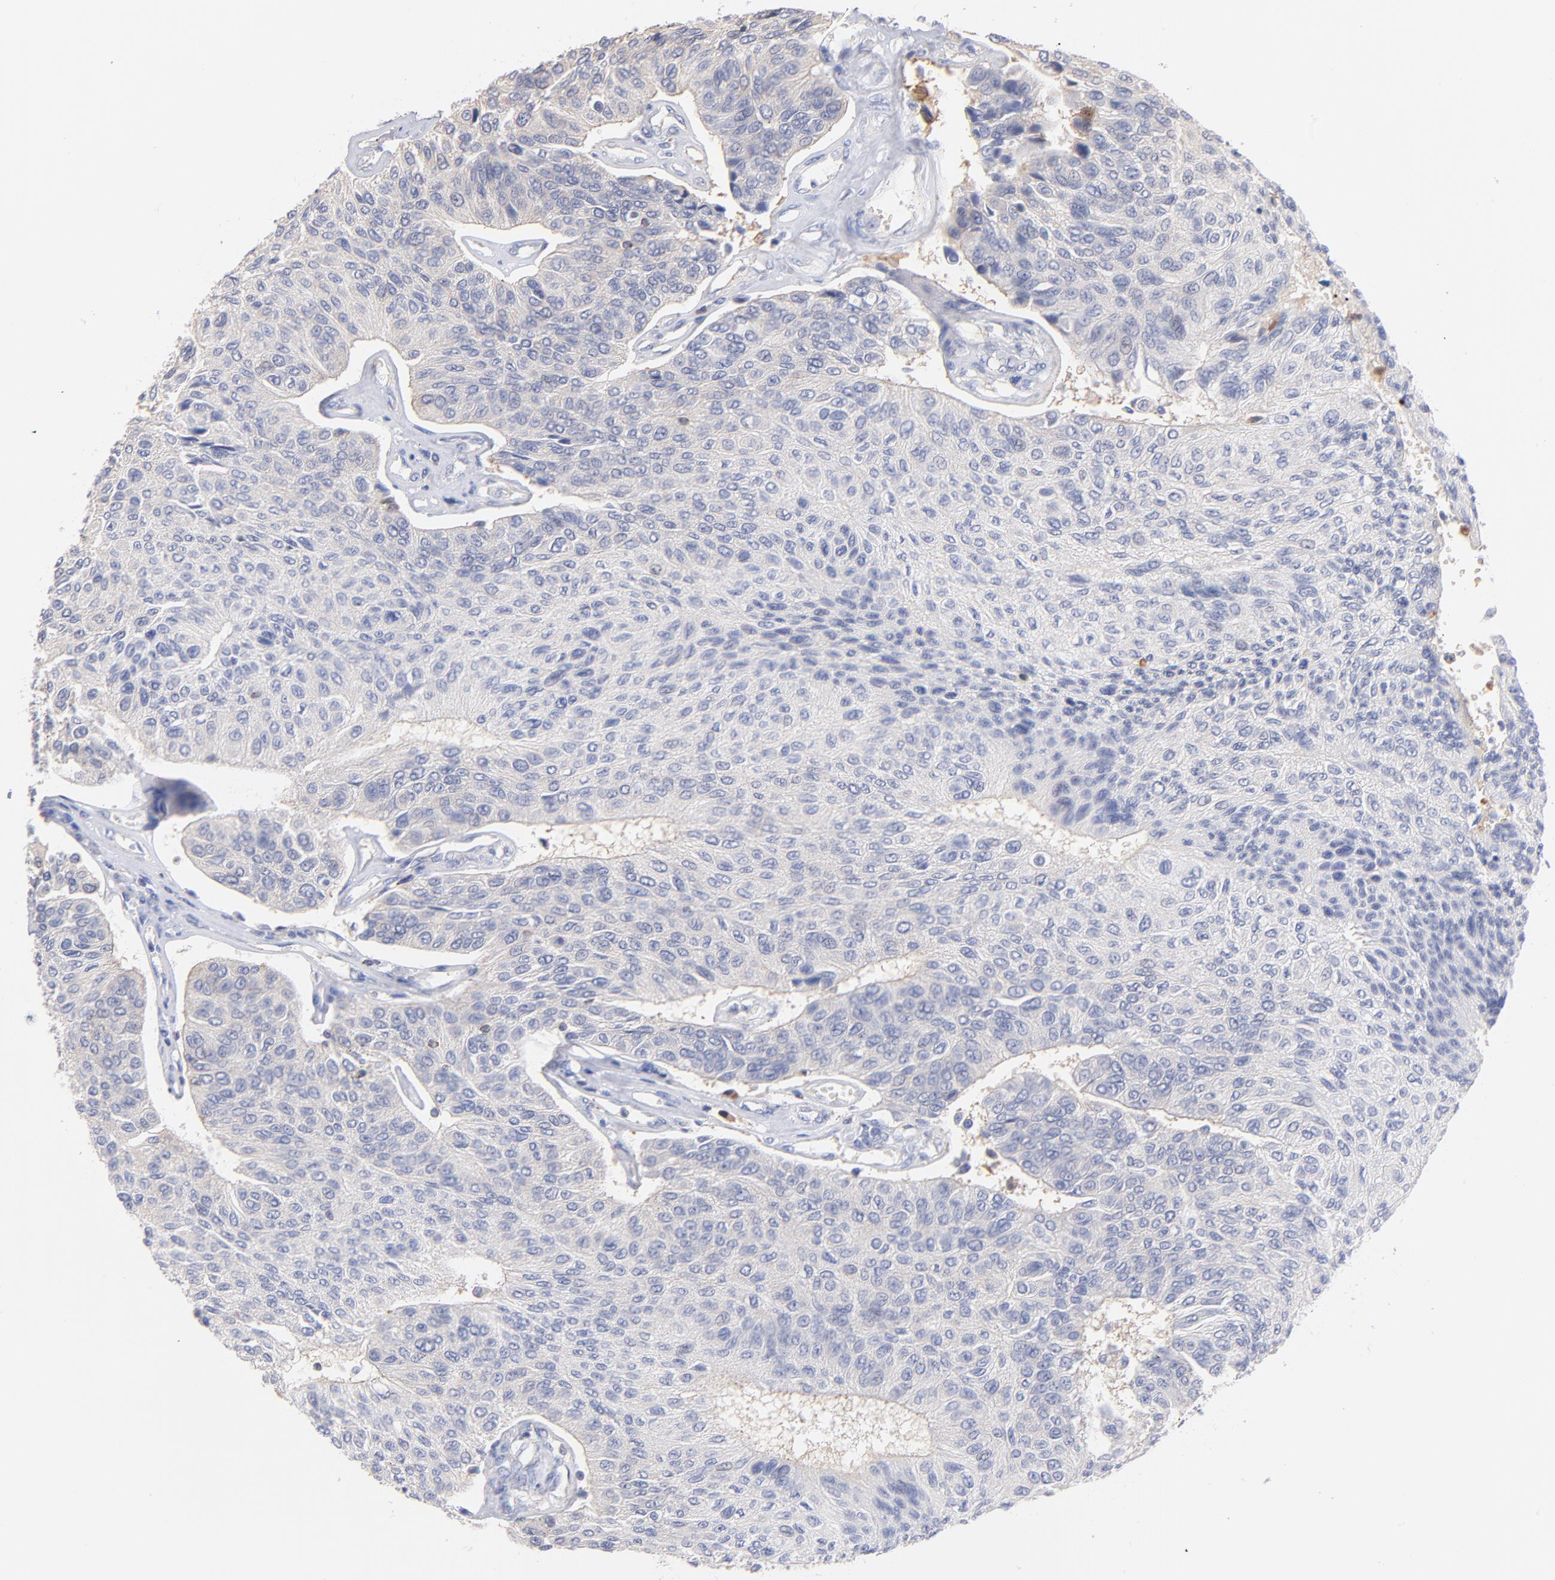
{"staining": {"intensity": "negative", "quantity": "none", "location": "none"}, "tissue": "urothelial cancer", "cell_type": "Tumor cells", "image_type": "cancer", "snomed": [{"axis": "morphology", "description": "Urothelial carcinoma, High grade"}, {"axis": "topography", "description": "Urinary bladder"}], "caption": "There is no significant expression in tumor cells of urothelial cancer. (Stains: DAB (3,3'-diaminobenzidine) IHC with hematoxylin counter stain, Microscopy: brightfield microscopy at high magnification).", "gene": "KREMEN2", "patient": {"sex": "male", "age": 66}}